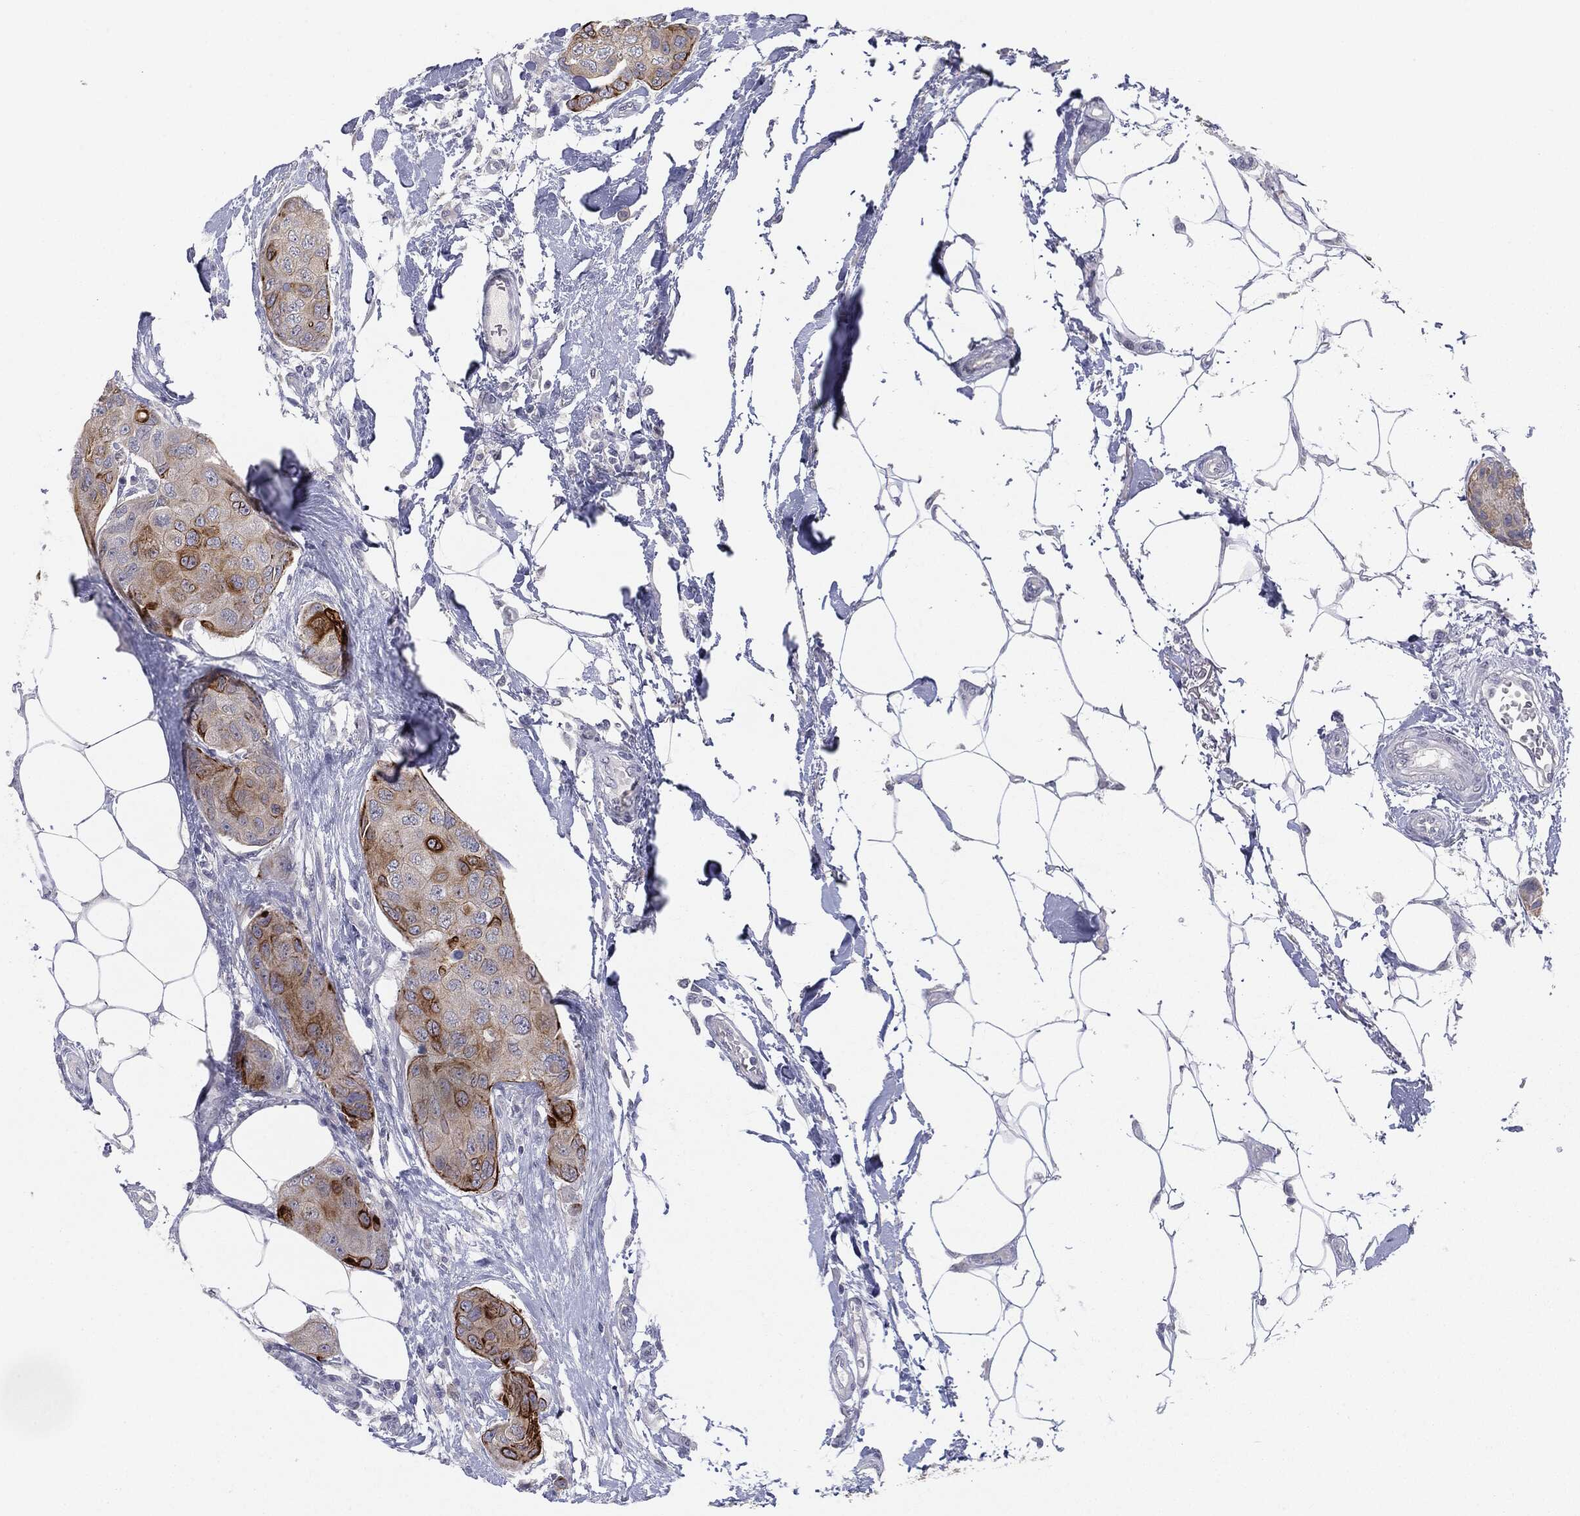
{"staining": {"intensity": "moderate", "quantity": "25%-75%", "location": "cytoplasmic/membranous"}, "tissue": "breast cancer", "cell_type": "Tumor cells", "image_type": "cancer", "snomed": [{"axis": "morphology", "description": "Duct carcinoma"}, {"axis": "topography", "description": "Breast"}, {"axis": "topography", "description": "Lymph node"}], "caption": "Immunohistochemistry (IHC) histopathology image of neoplastic tissue: human breast cancer stained using immunohistochemistry (IHC) displays medium levels of moderate protein expression localized specifically in the cytoplasmic/membranous of tumor cells, appearing as a cytoplasmic/membranous brown color.", "gene": "MUC1", "patient": {"sex": "female", "age": 80}}